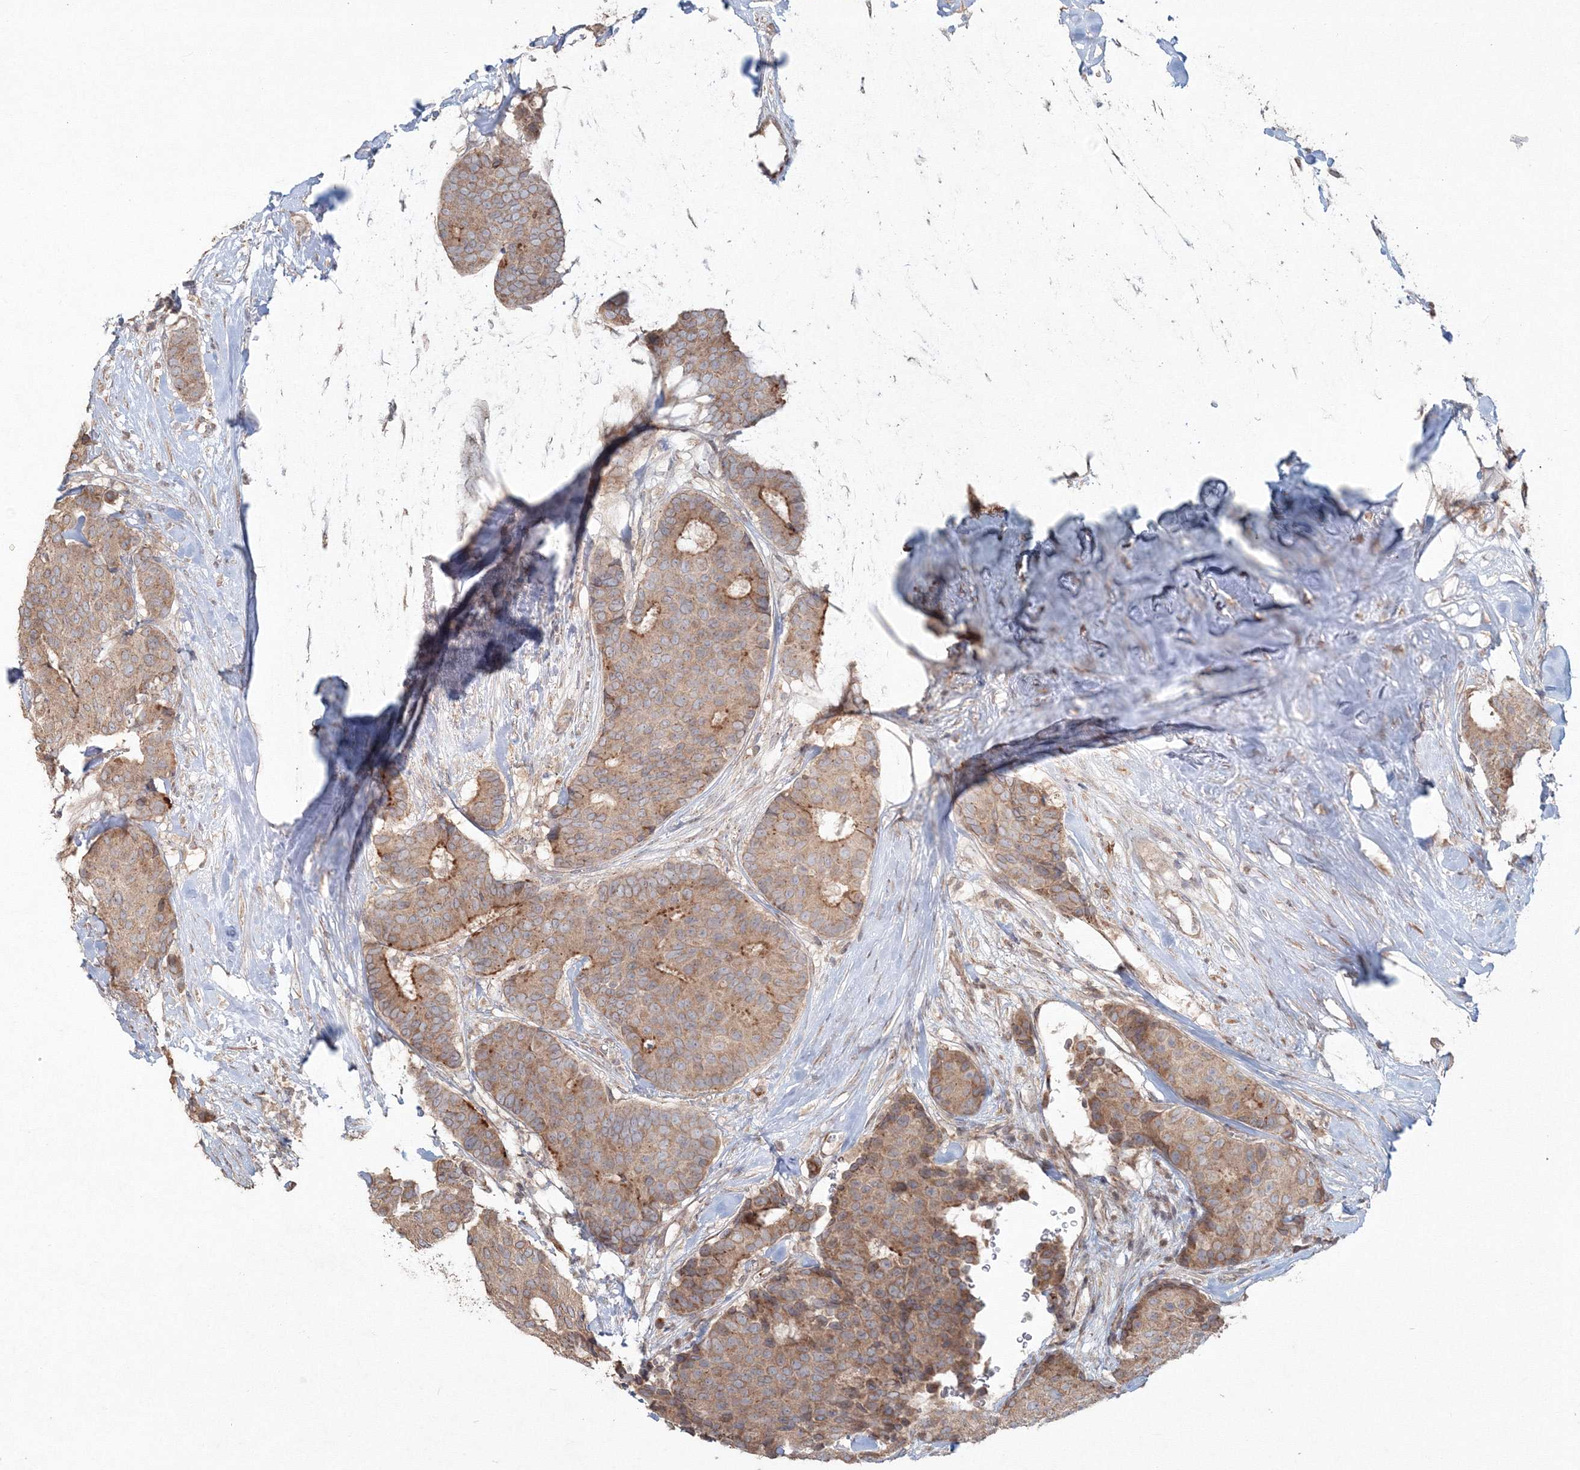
{"staining": {"intensity": "moderate", "quantity": ">75%", "location": "cytoplasmic/membranous"}, "tissue": "breast cancer", "cell_type": "Tumor cells", "image_type": "cancer", "snomed": [{"axis": "morphology", "description": "Duct carcinoma"}, {"axis": "topography", "description": "Breast"}], "caption": "A brown stain labels moderate cytoplasmic/membranous positivity of a protein in human breast intraductal carcinoma tumor cells.", "gene": "ANAPC16", "patient": {"sex": "female", "age": 75}}